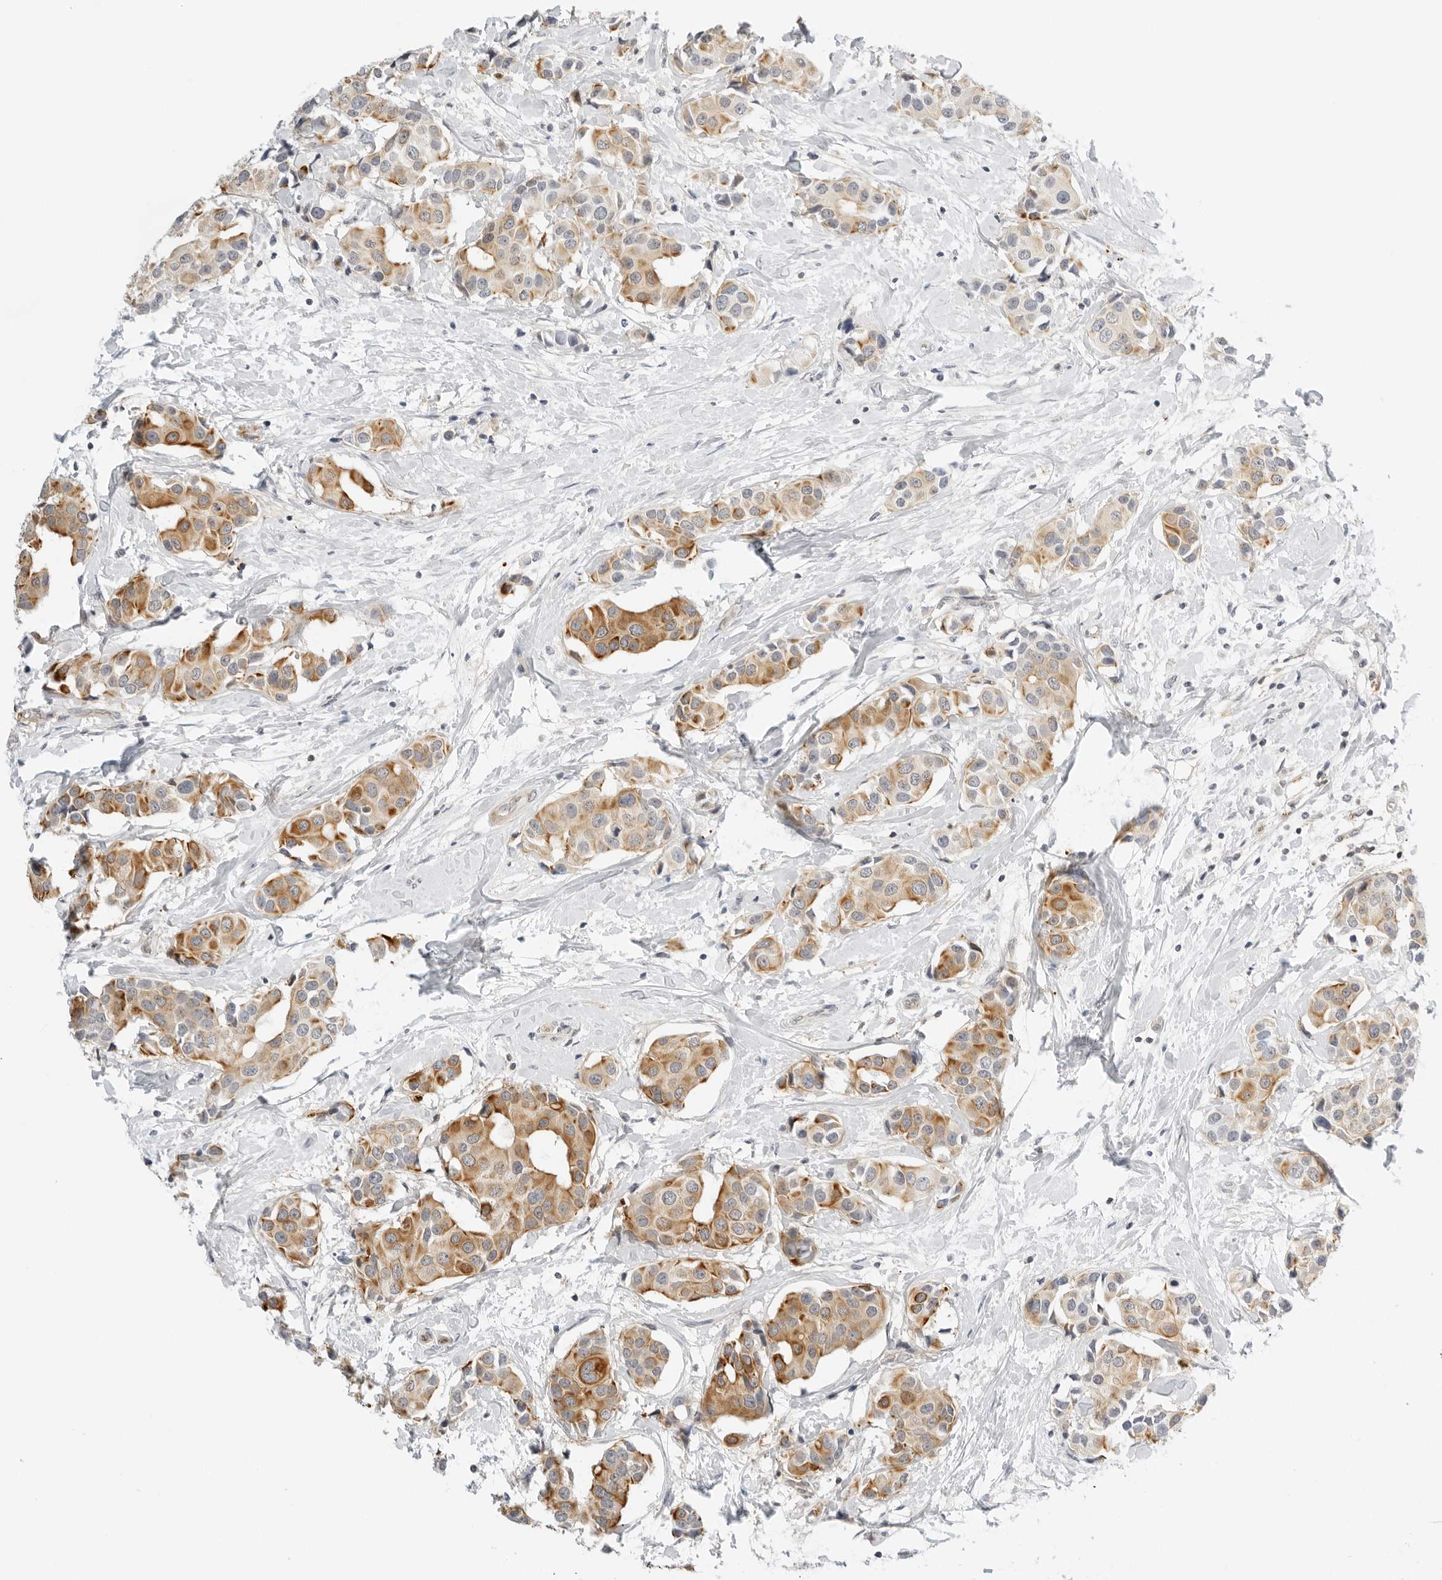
{"staining": {"intensity": "moderate", "quantity": ">75%", "location": "cytoplasmic/membranous"}, "tissue": "breast cancer", "cell_type": "Tumor cells", "image_type": "cancer", "snomed": [{"axis": "morphology", "description": "Normal tissue, NOS"}, {"axis": "morphology", "description": "Duct carcinoma"}, {"axis": "topography", "description": "Breast"}], "caption": "This photomicrograph exhibits breast cancer (infiltrating ductal carcinoma) stained with immunohistochemistry (IHC) to label a protein in brown. The cytoplasmic/membranous of tumor cells show moderate positivity for the protein. Nuclei are counter-stained blue.", "gene": "OSCP1", "patient": {"sex": "female", "age": 39}}